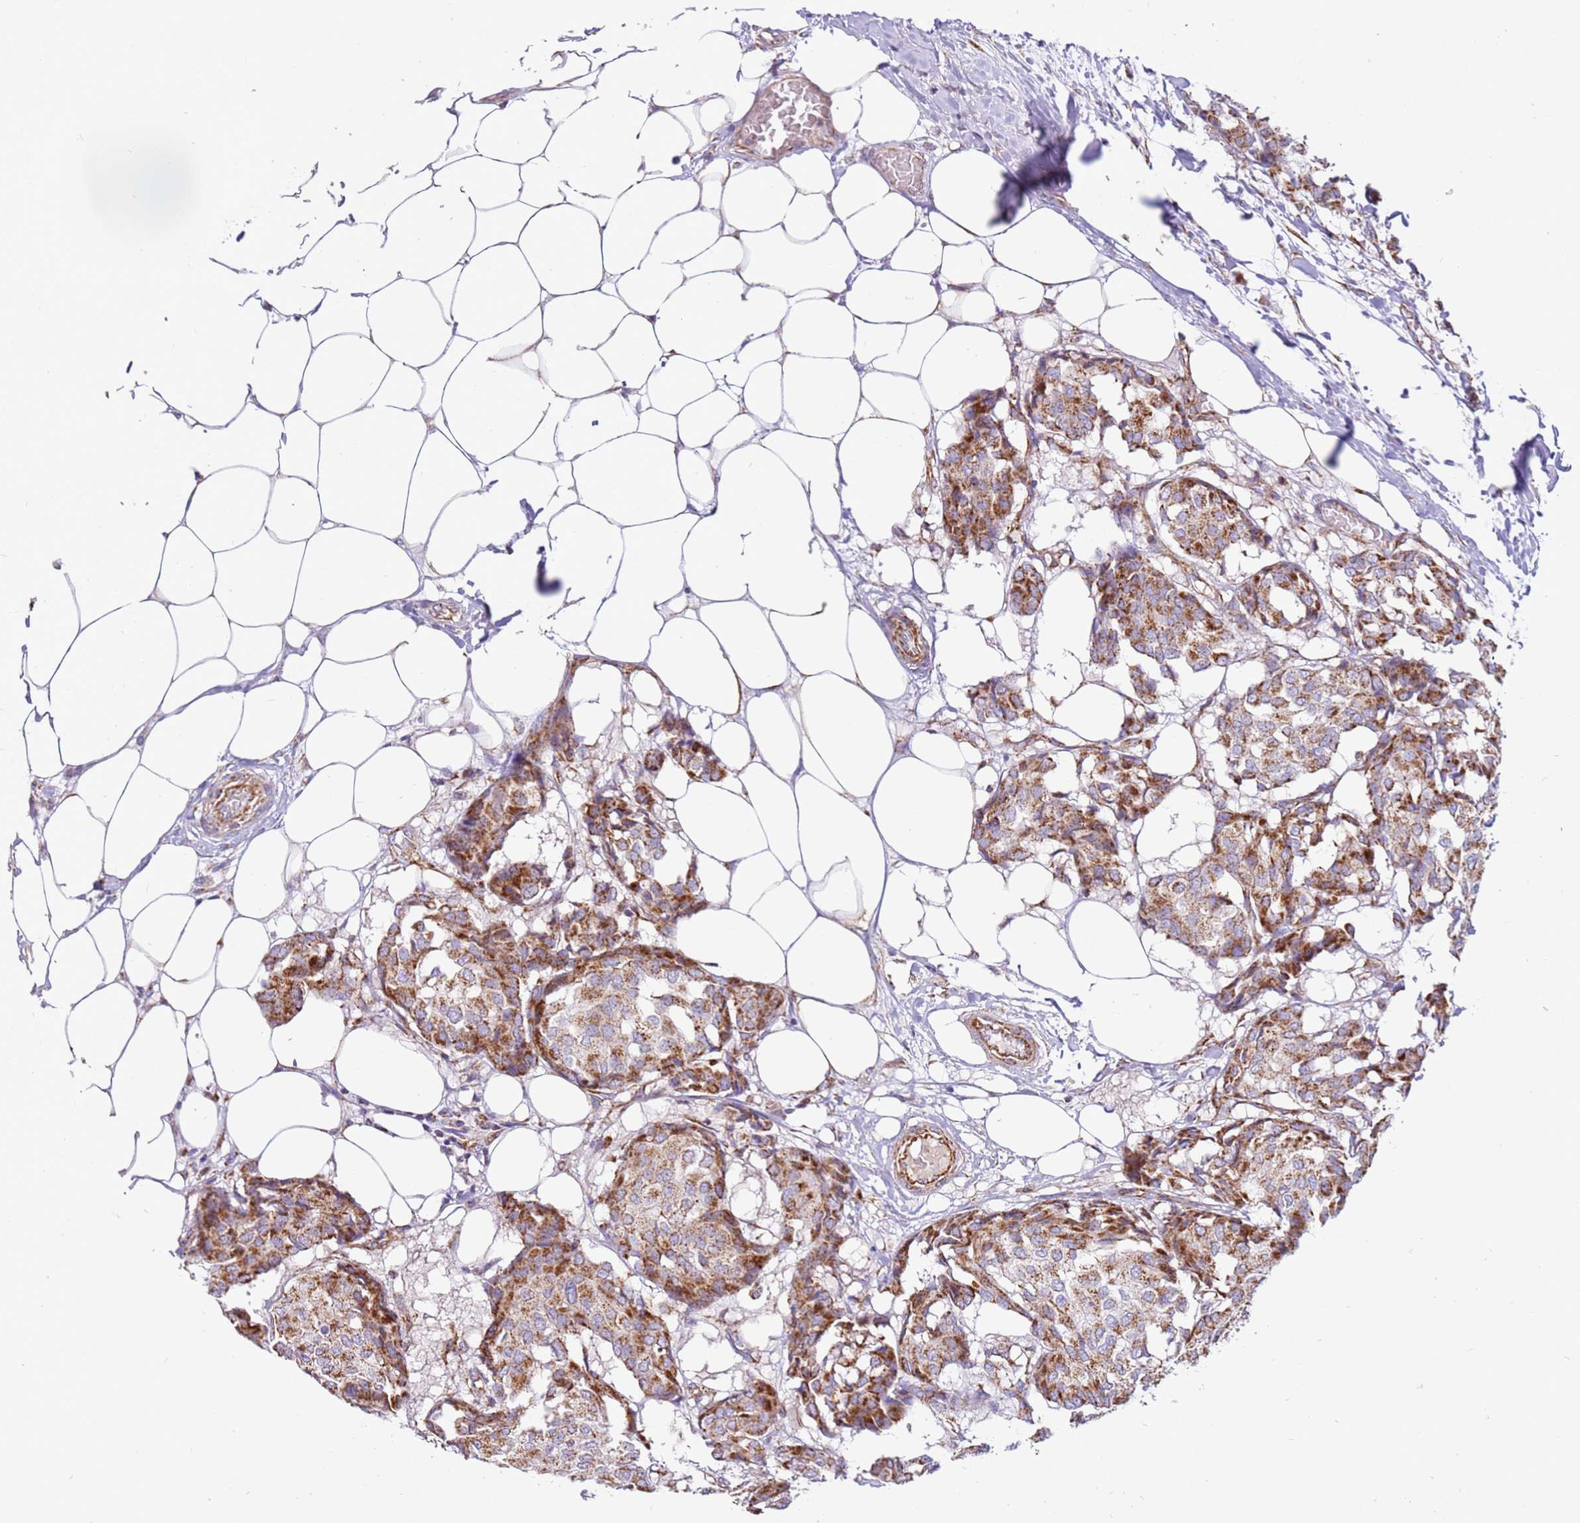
{"staining": {"intensity": "moderate", "quantity": ">75%", "location": "cytoplasmic/membranous"}, "tissue": "breast cancer", "cell_type": "Tumor cells", "image_type": "cancer", "snomed": [{"axis": "morphology", "description": "Duct carcinoma"}, {"axis": "topography", "description": "Breast"}], "caption": "A photomicrograph showing moderate cytoplasmic/membranous expression in approximately >75% of tumor cells in breast cancer (invasive ductal carcinoma), as visualized by brown immunohistochemical staining.", "gene": "MRPL20", "patient": {"sex": "female", "age": 75}}